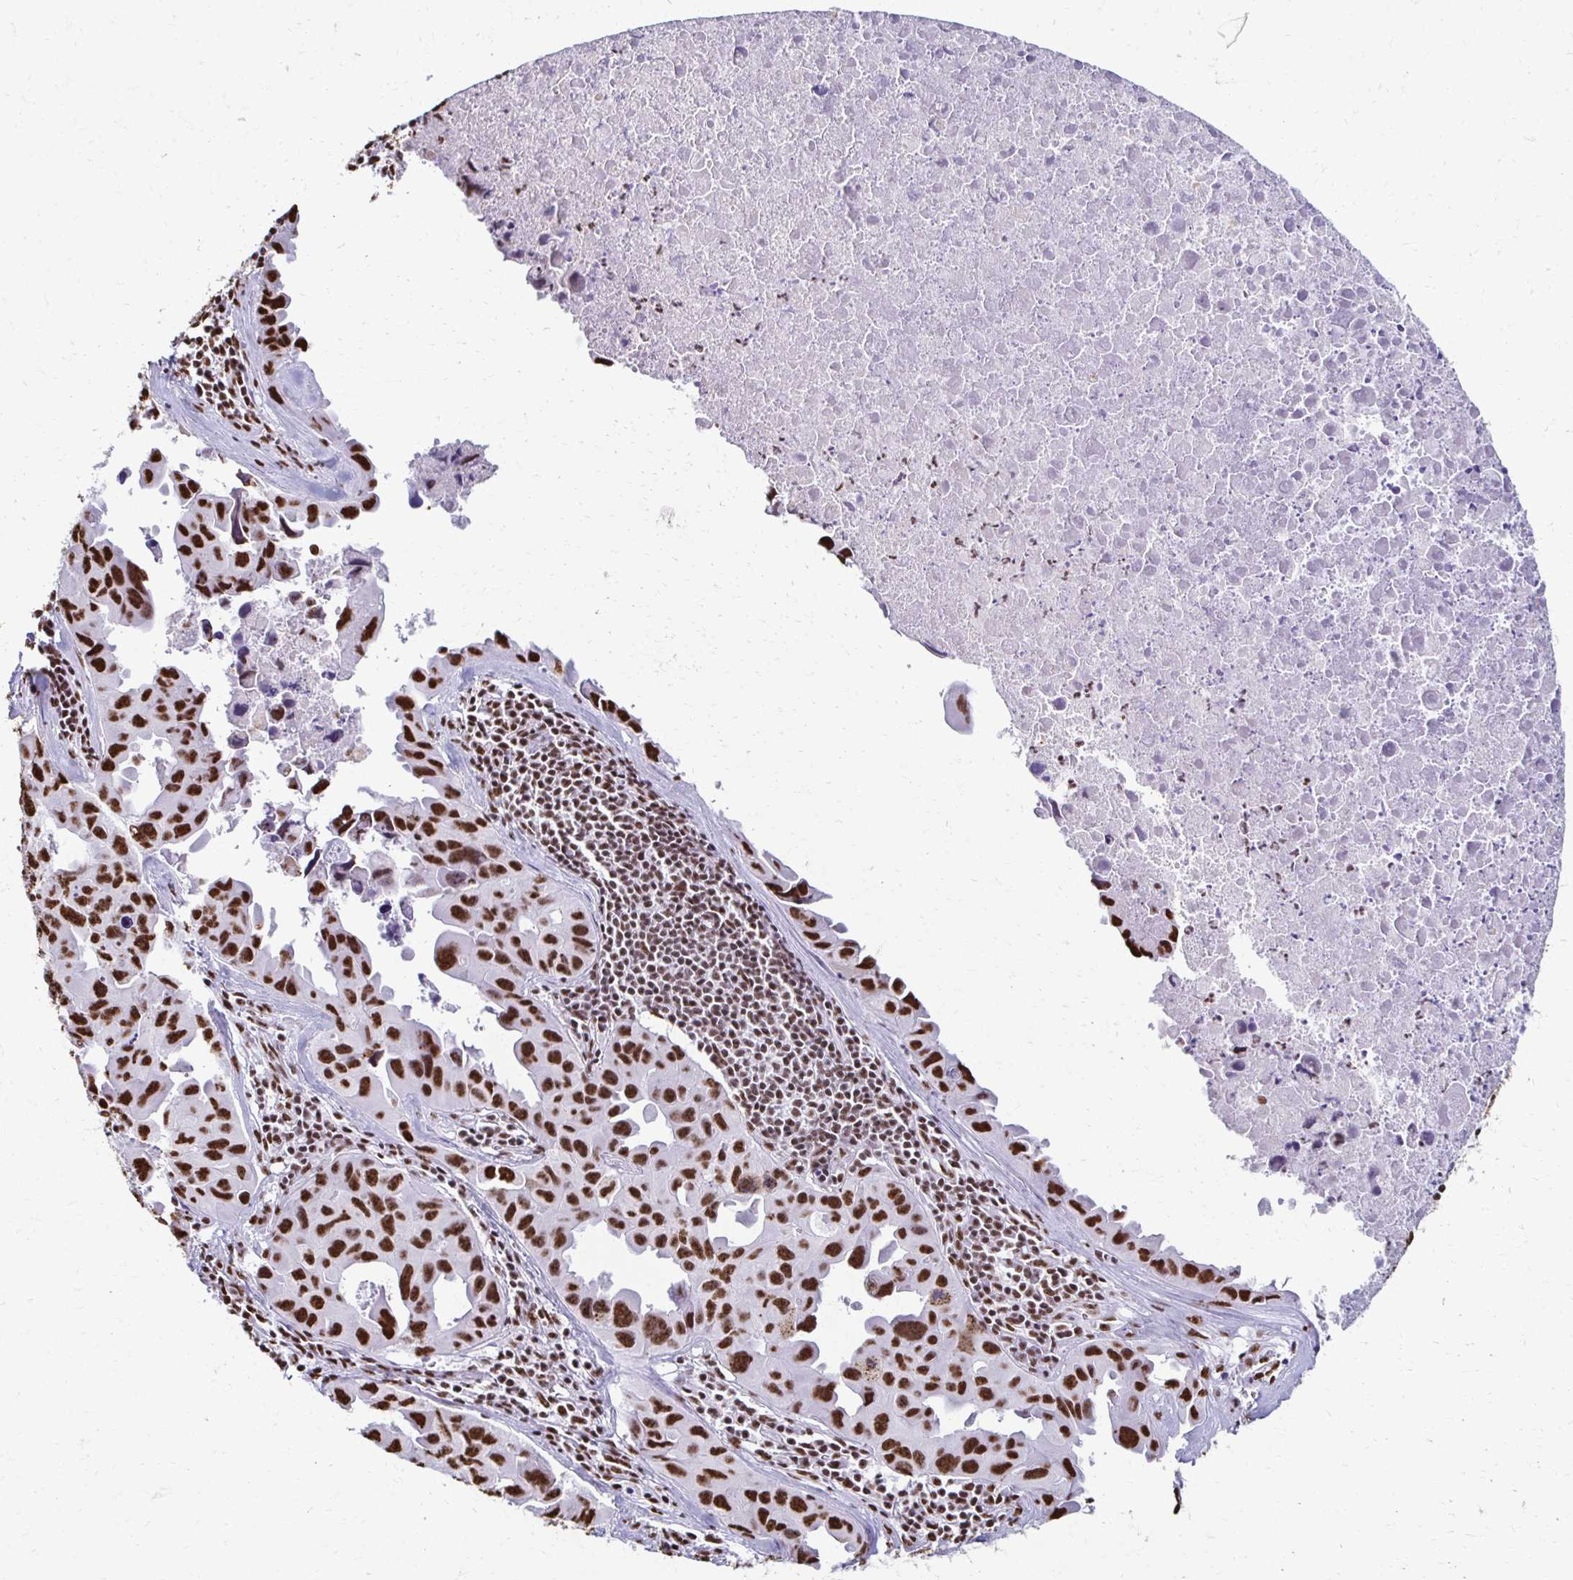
{"staining": {"intensity": "strong", "quantity": ">75%", "location": "nuclear"}, "tissue": "lung cancer", "cell_type": "Tumor cells", "image_type": "cancer", "snomed": [{"axis": "morphology", "description": "Adenocarcinoma, NOS"}, {"axis": "topography", "description": "Lymph node"}, {"axis": "topography", "description": "Lung"}], "caption": "Lung cancer stained with IHC shows strong nuclear positivity in approximately >75% of tumor cells. Nuclei are stained in blue.", "gene": "NONO", "patient": {"sex": "male", "age": 64}}